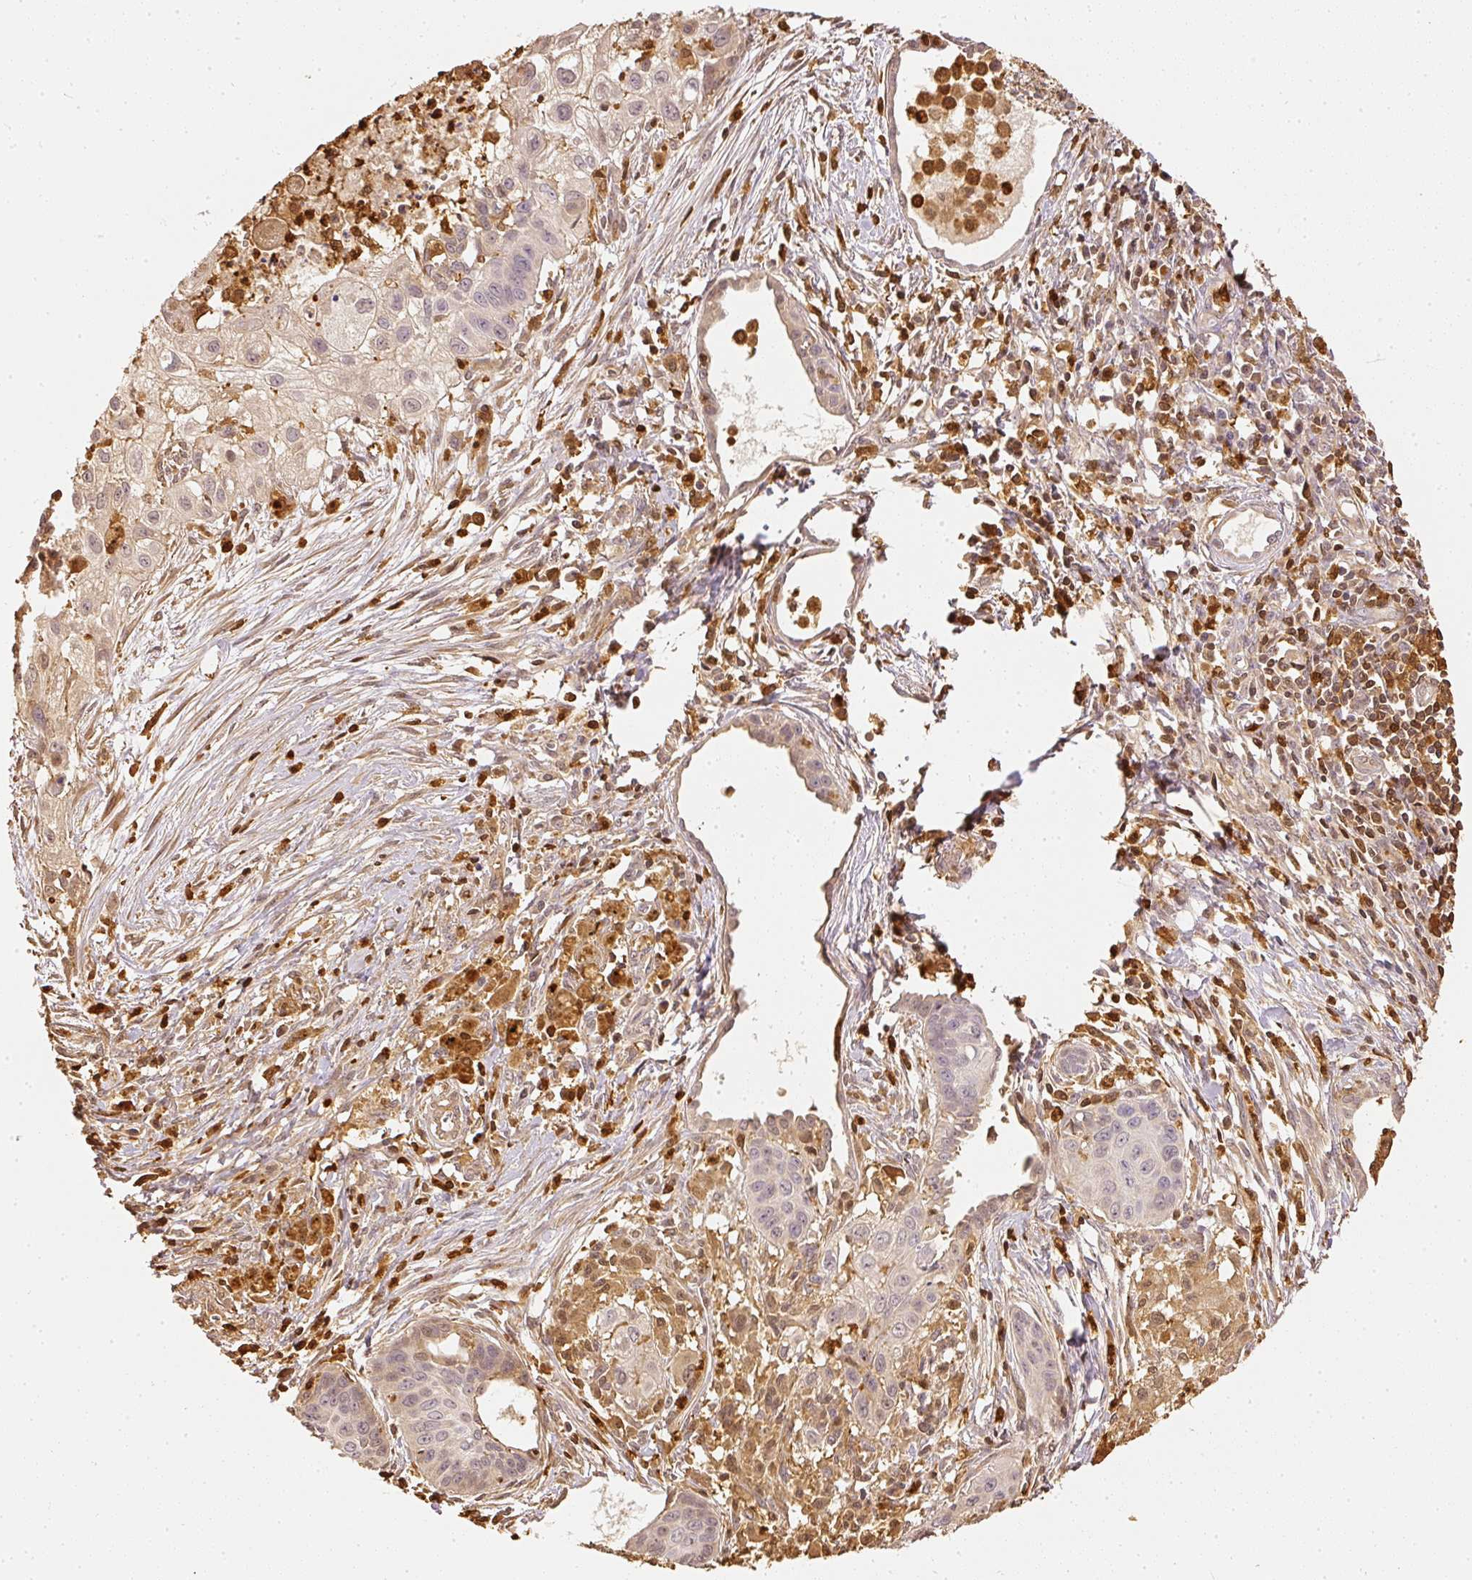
{"staining": {"intensity": "weak", "quantity": "<25%", "location": "cytoplasmic/membranous"}, "tissue": "lung cancer", "cell_type": "Tumor cells", "image_type": "cancer", "snomed": [{"axis": "morphology", "description": "Squamous cell carcinoma, NOS"}, {"axis": "topography", "description": "Lung"}], "caption": "Immunohistochemistry micrograph of neoplastic tissue: human lung cancer stained with DAB (3,3'-diaminobenzidine) displays no significant protein expression in tumor cells.", "gene": "PFN1", "patient": {"sex": "male", "age": 71}}